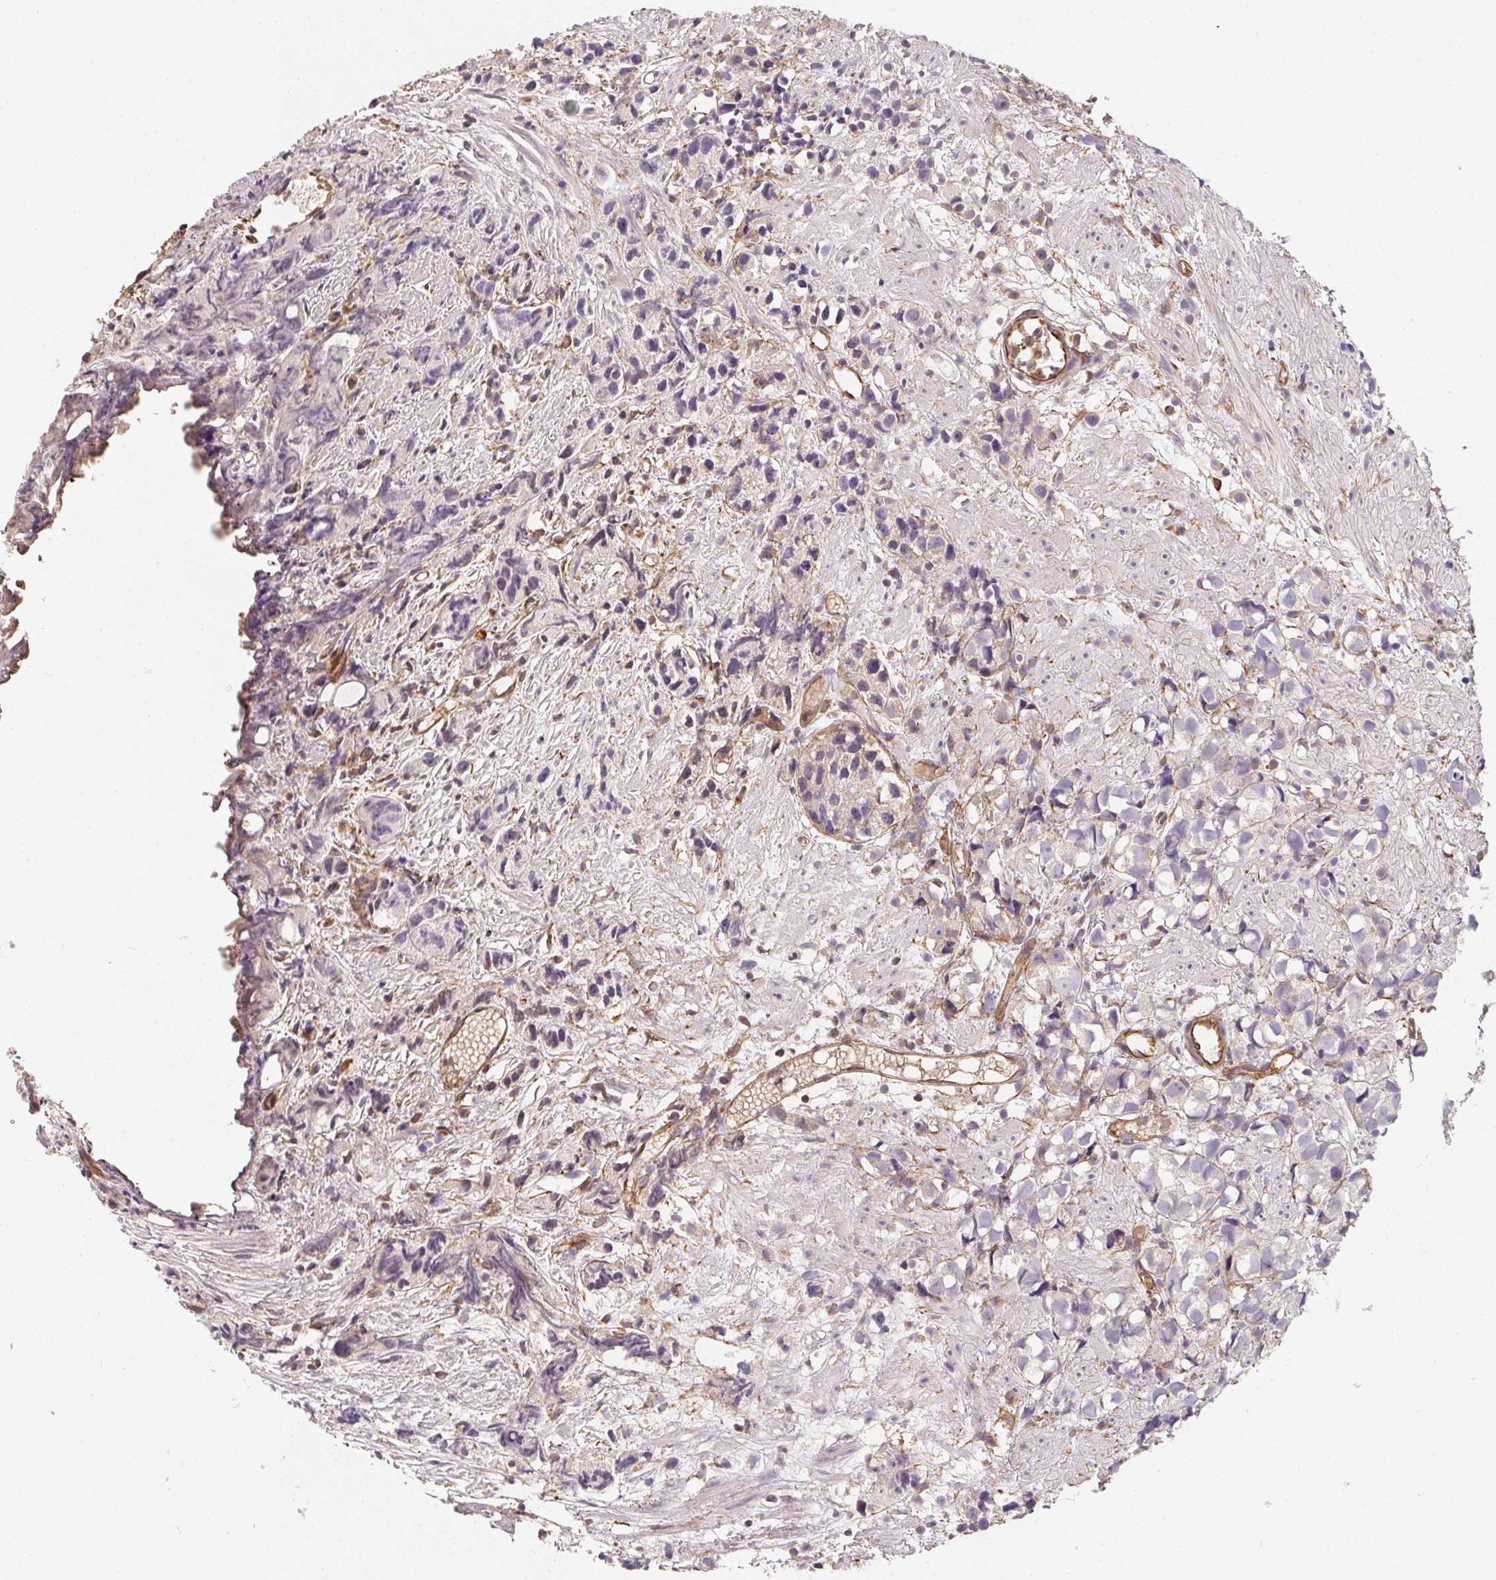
{"staining": {"intensity": "negative", "quantity": "none", "location": "none"}, "tissue": "prostate cancer", "cell_type": "Tumor cells", "image_type": "cancer", "snomed": [{"axis": "morphology", "description": "Adenocarcinoma, High grade"}, {"axis": "topography", "description": "Prostate"}], "caption": "There is no significant expression in tumor cells of prostate cancer.", "gene": "TBKBP1", "patient": {"sex": "male", "age": 68}}